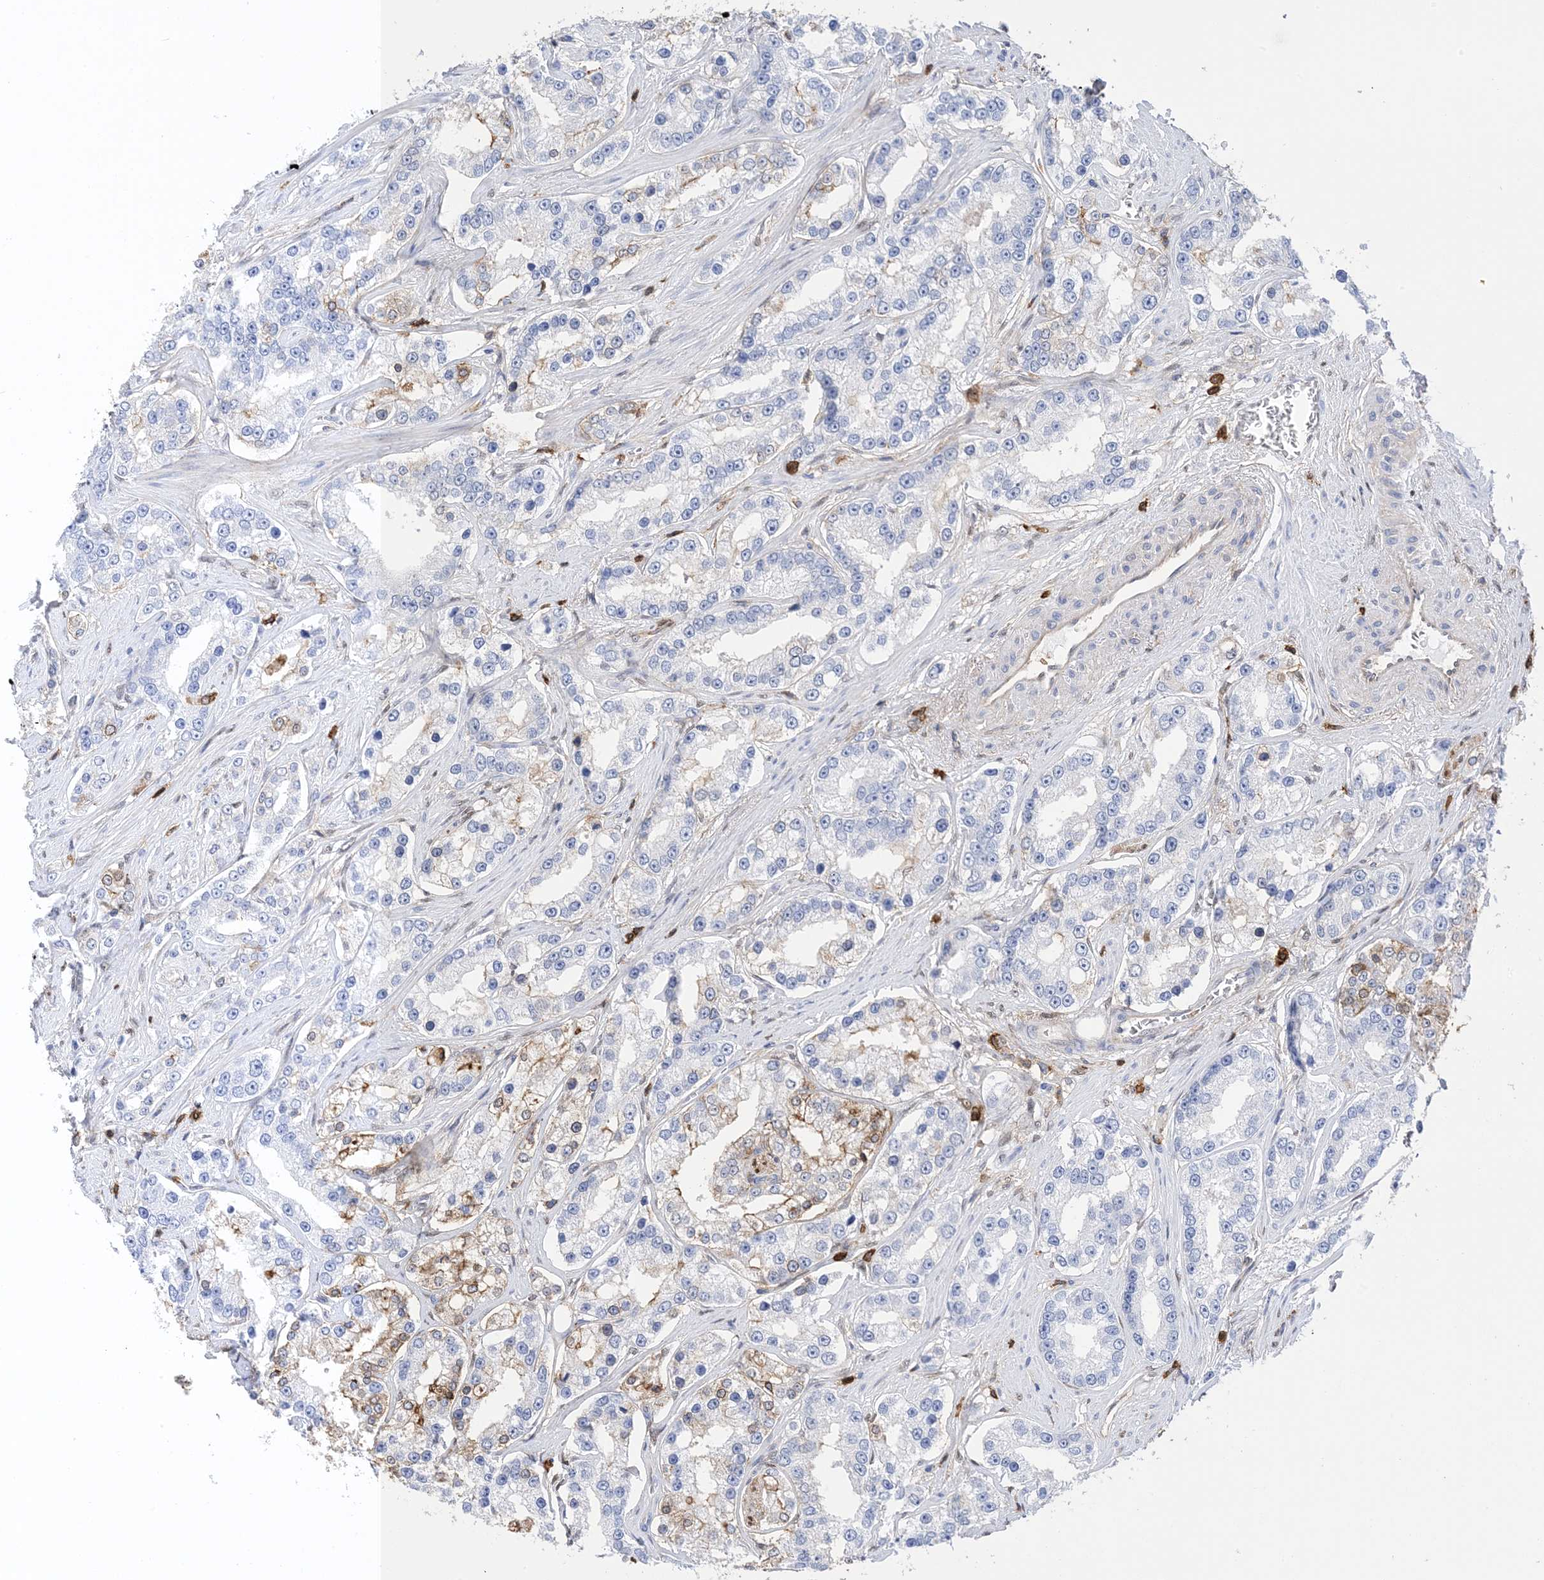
{"staining": {"intensity": "moderate", "quantity": "<25%", "location": "cytoplasmic/membranous"}, "tissue": "prostate cancer", "cell_type": "Tumor cells", "image_type": "cancer", "snomed": [{"axis": "morphology", "description": "Normal tissue, NOS"}, {"axis": "morphology", "description": "Adenocarcinoma, High grade"}, {"axis": "topography", "description": "Prostate"}], "caption": "This image exhibits immunohistochemistry staining of prostate cancer, with low moderate cytoplasmic/membranous expression in about <25% of tumor cells.", "gene": "ANXA1", "patient": {"sex": "male", "age": 83}}